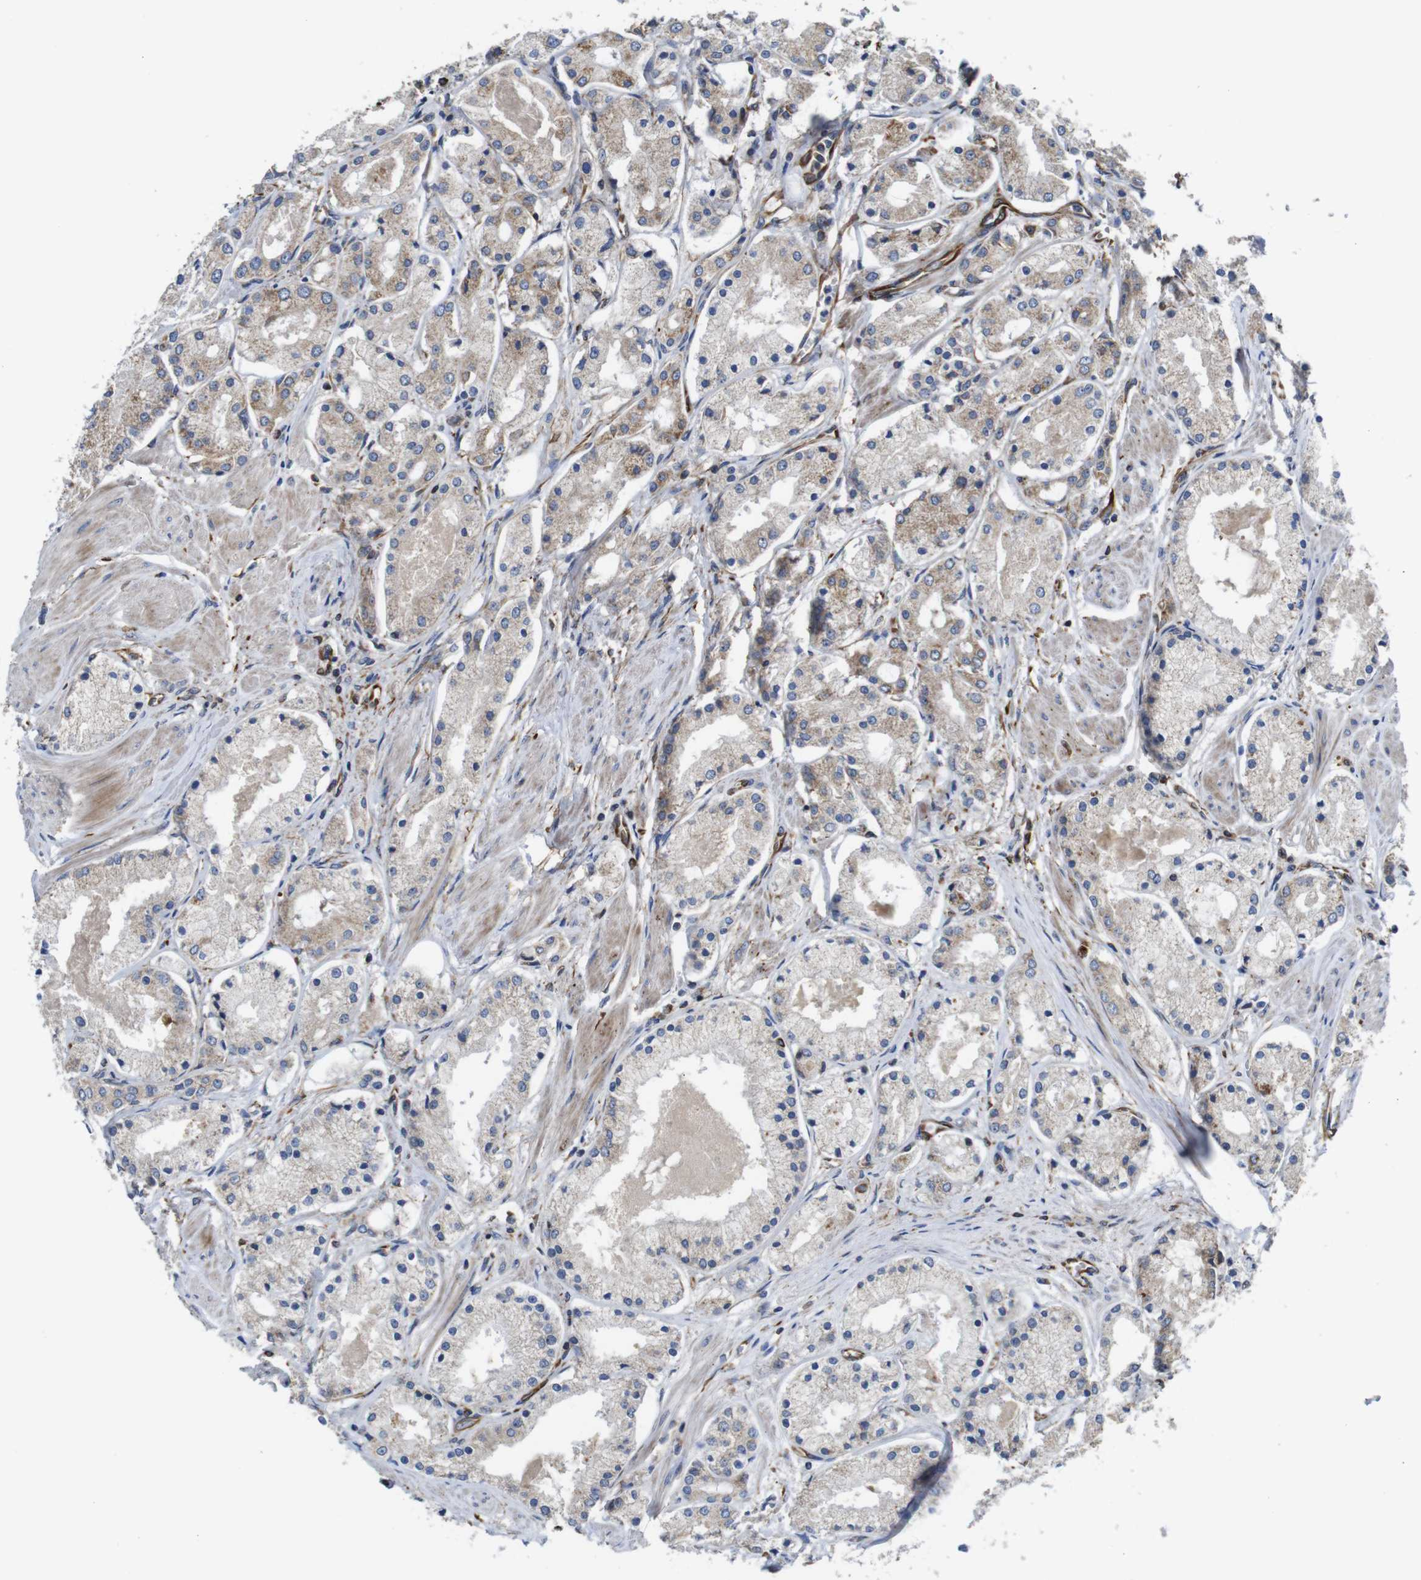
{"staining": {"intensity": "weak", "quantity": ">75%", "location": "cytoplasmic/membranous"}, "tissue": "prostate cancer", "cell_type": "Tumor cells", "image_type": "cancer", "snomed": [{"axis": "morphology", "description": "Adenocarcinoma, High grade"}, {"axis": "topography", "description": "Prostate"}], "caption": "Immunohistochemistry (IHC) (DAB) staining of human adenocarcinoma (high-grade) (prostate) reveals weak cytoplasmic/membranous protein expression in approximately >75% of tumor cells. Using DAB (3,3'-diaminobenzidine) (brown) and hematoxylin (blue) stains, captured at high magnification using brightfield microscopy.", "gene": "POMK", "patient": {"sex": "male", "age": 66}}